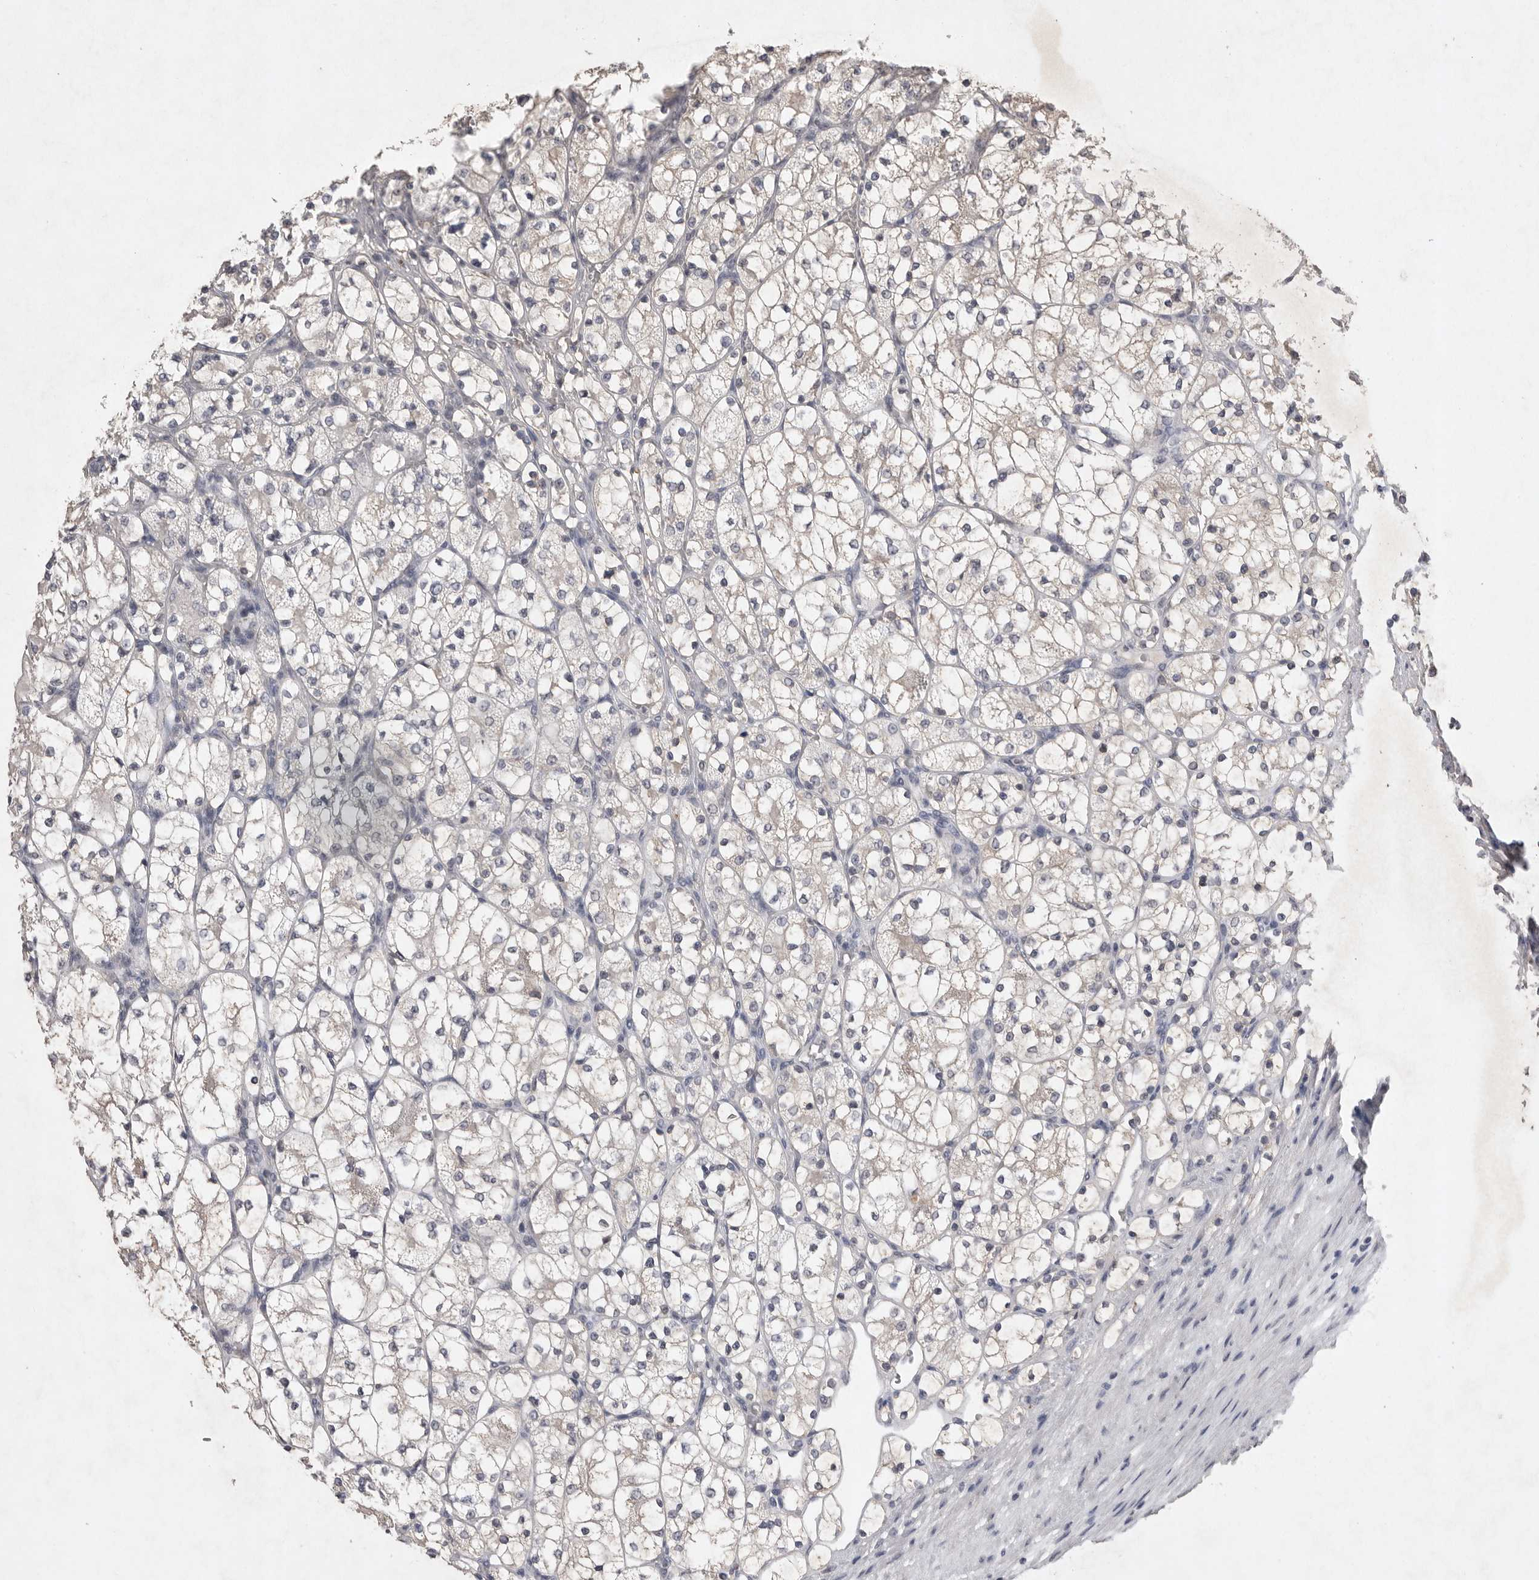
{"staining": {"intensity": "negative", "quantity": "none", "location": "none"}, "tissue": "renal cancer", "cell_type": "Tumor cells", "image_type": "cancer", "snomed": [{"axis": "morphology", "description": "Adenocarcinoma, NOS"}, {"axis": "topography", "description": "Kidney"}], "caption": "High magnification brightfield microscopy of renal adenocarcinoma stained with DAB (brown) and counterstained with hematoxylin (blue): tumor cells show no significant staining.", "gene": "APLNR", "patient": {"sex": "female", "age": 69}}